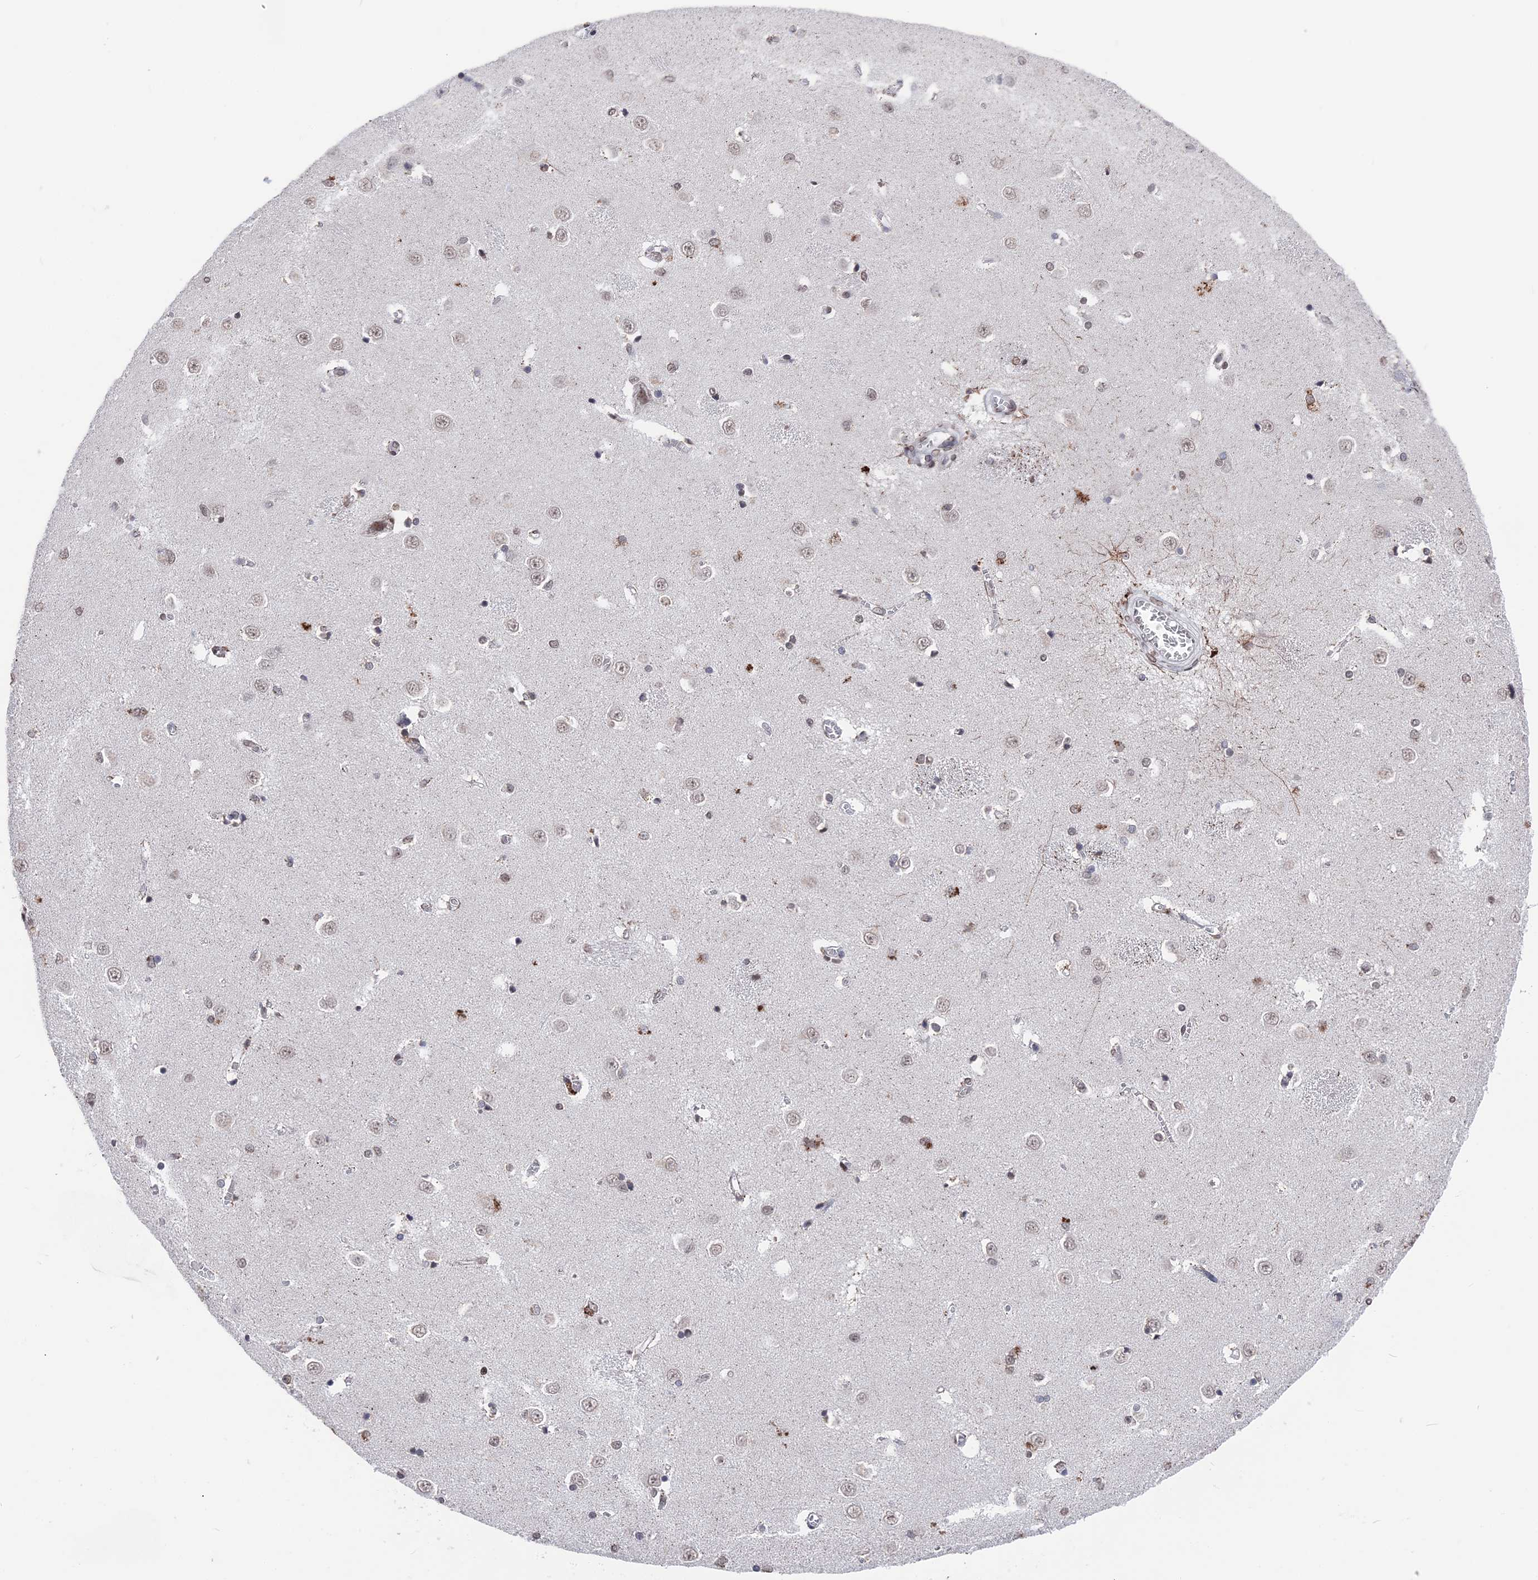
{"staining": {"intensity": "moderate", "quantity": "<25%", "location": "cytoplasmic/membranous,nuclear"}, "tissue": "caudate", "cell_type": "Glial cells", "image_type": "normal", "snomed": [{"axis": "morphology", "description": "Normal tissue, NOS"}, {"axis": "topography", "description": "Lateral ventricle wall"}], "caption": "A low amount of moderate cytoplasmic/membranous,nuclear positivity is present in approximately <25% of glial cells in unremarkable caudate.", "gene": "NR2C2AP", "patient": {"sex": "male", "age": 37}}